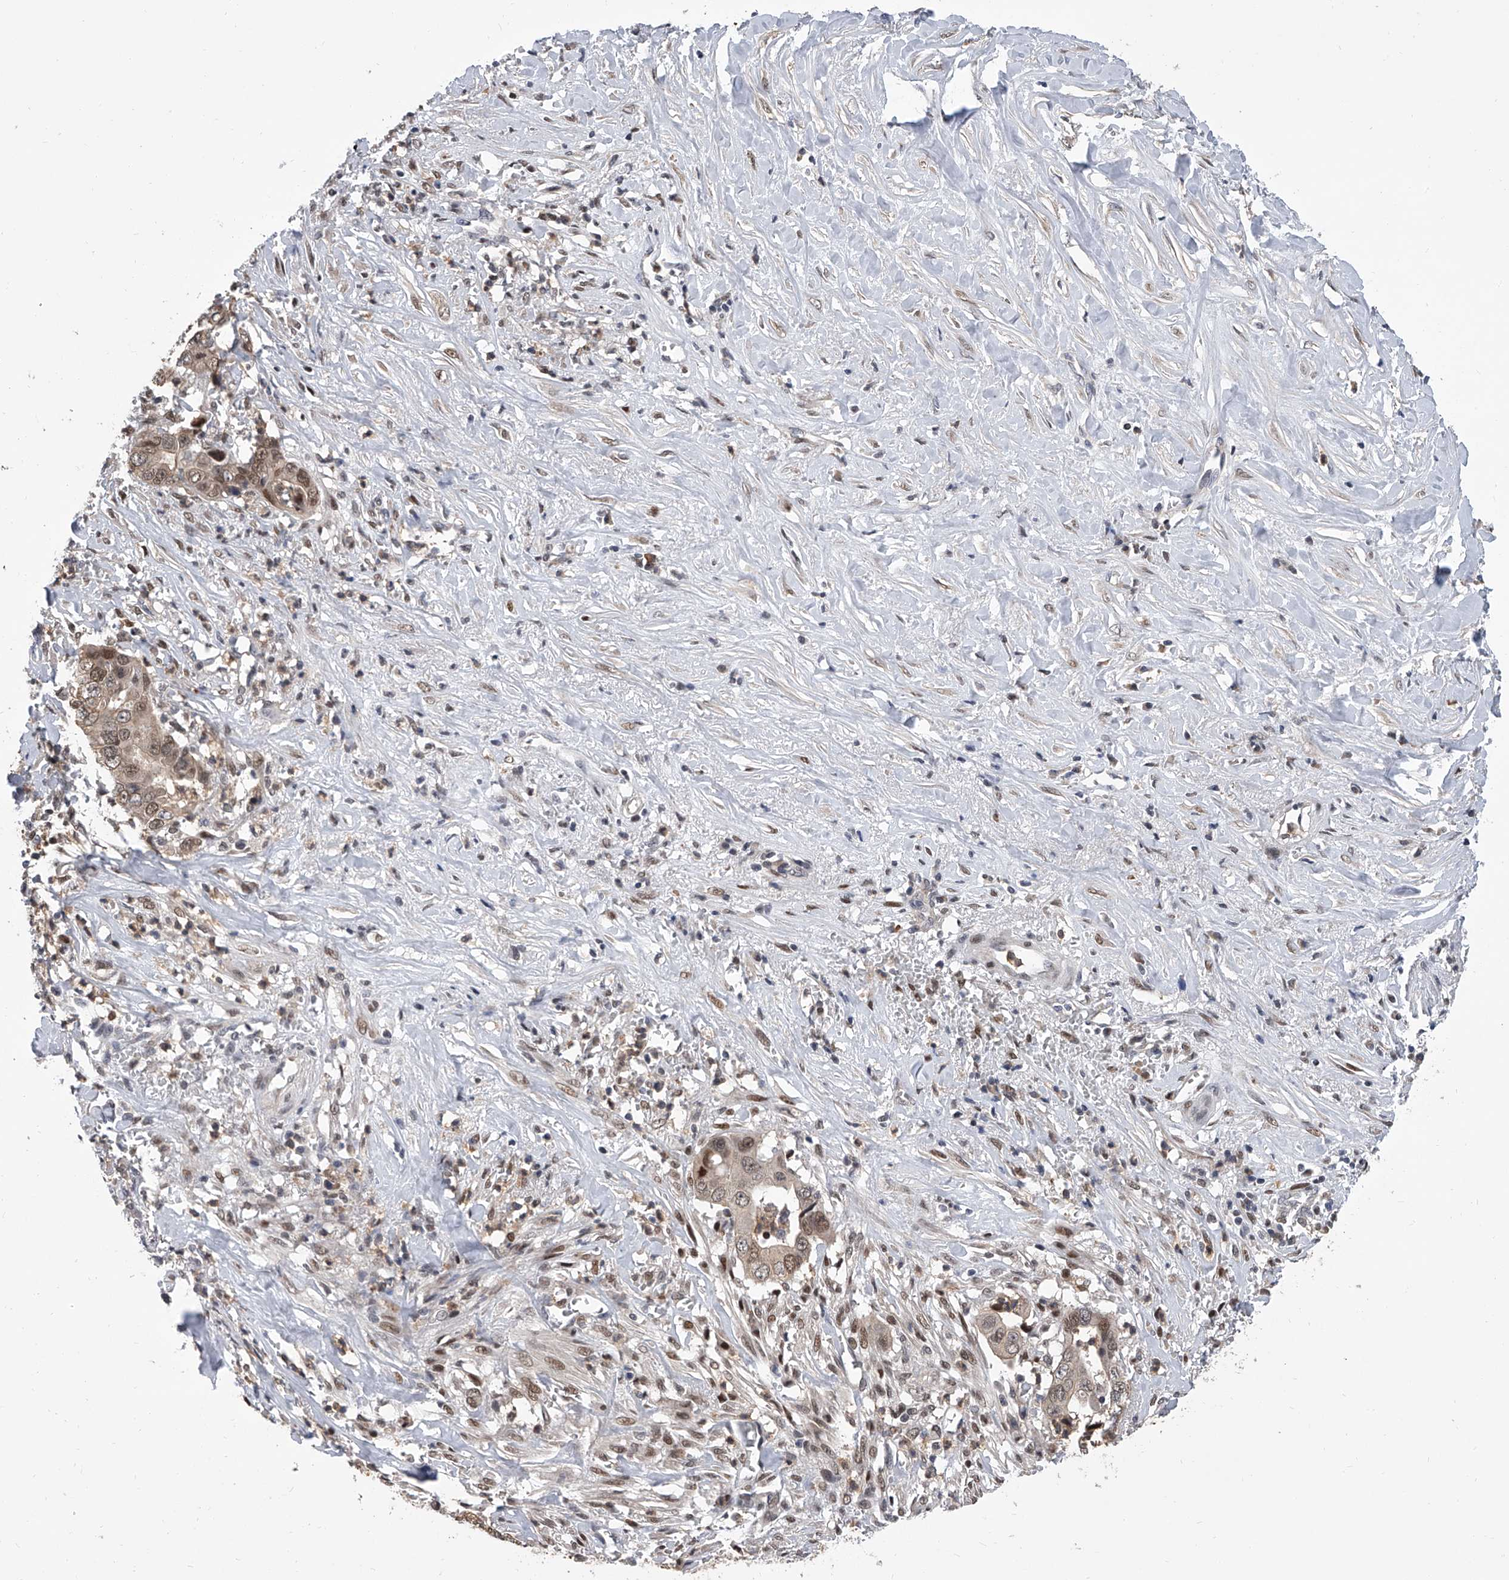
{"staining": {"intensity": "moderate", "quantity": ">75%", "location": "cytoplasmic/membranous,nuclear"}, "tissue": "liver cancer", "cell_type": "Tumor cells", "image_type": "cancer", "snomed": [{"axis": "morphology", "description": "Cholangiocarcinoma"}, {"axis": "topography", "description": "Liver"}], "caption": "IHC of human liver cancer (cholangiocarcinoma) exhibits medium levels of moderate cytoplasmic/membranous and nuclear staining in about >75% of tumor cells. The protein of interest is stained brown, and the nuclei are stained in blue (DAB IHC with brightfield microscopy, high magnification).", "gene": "BHLHE23", "patient": {"sex": "female", "age": 79}}